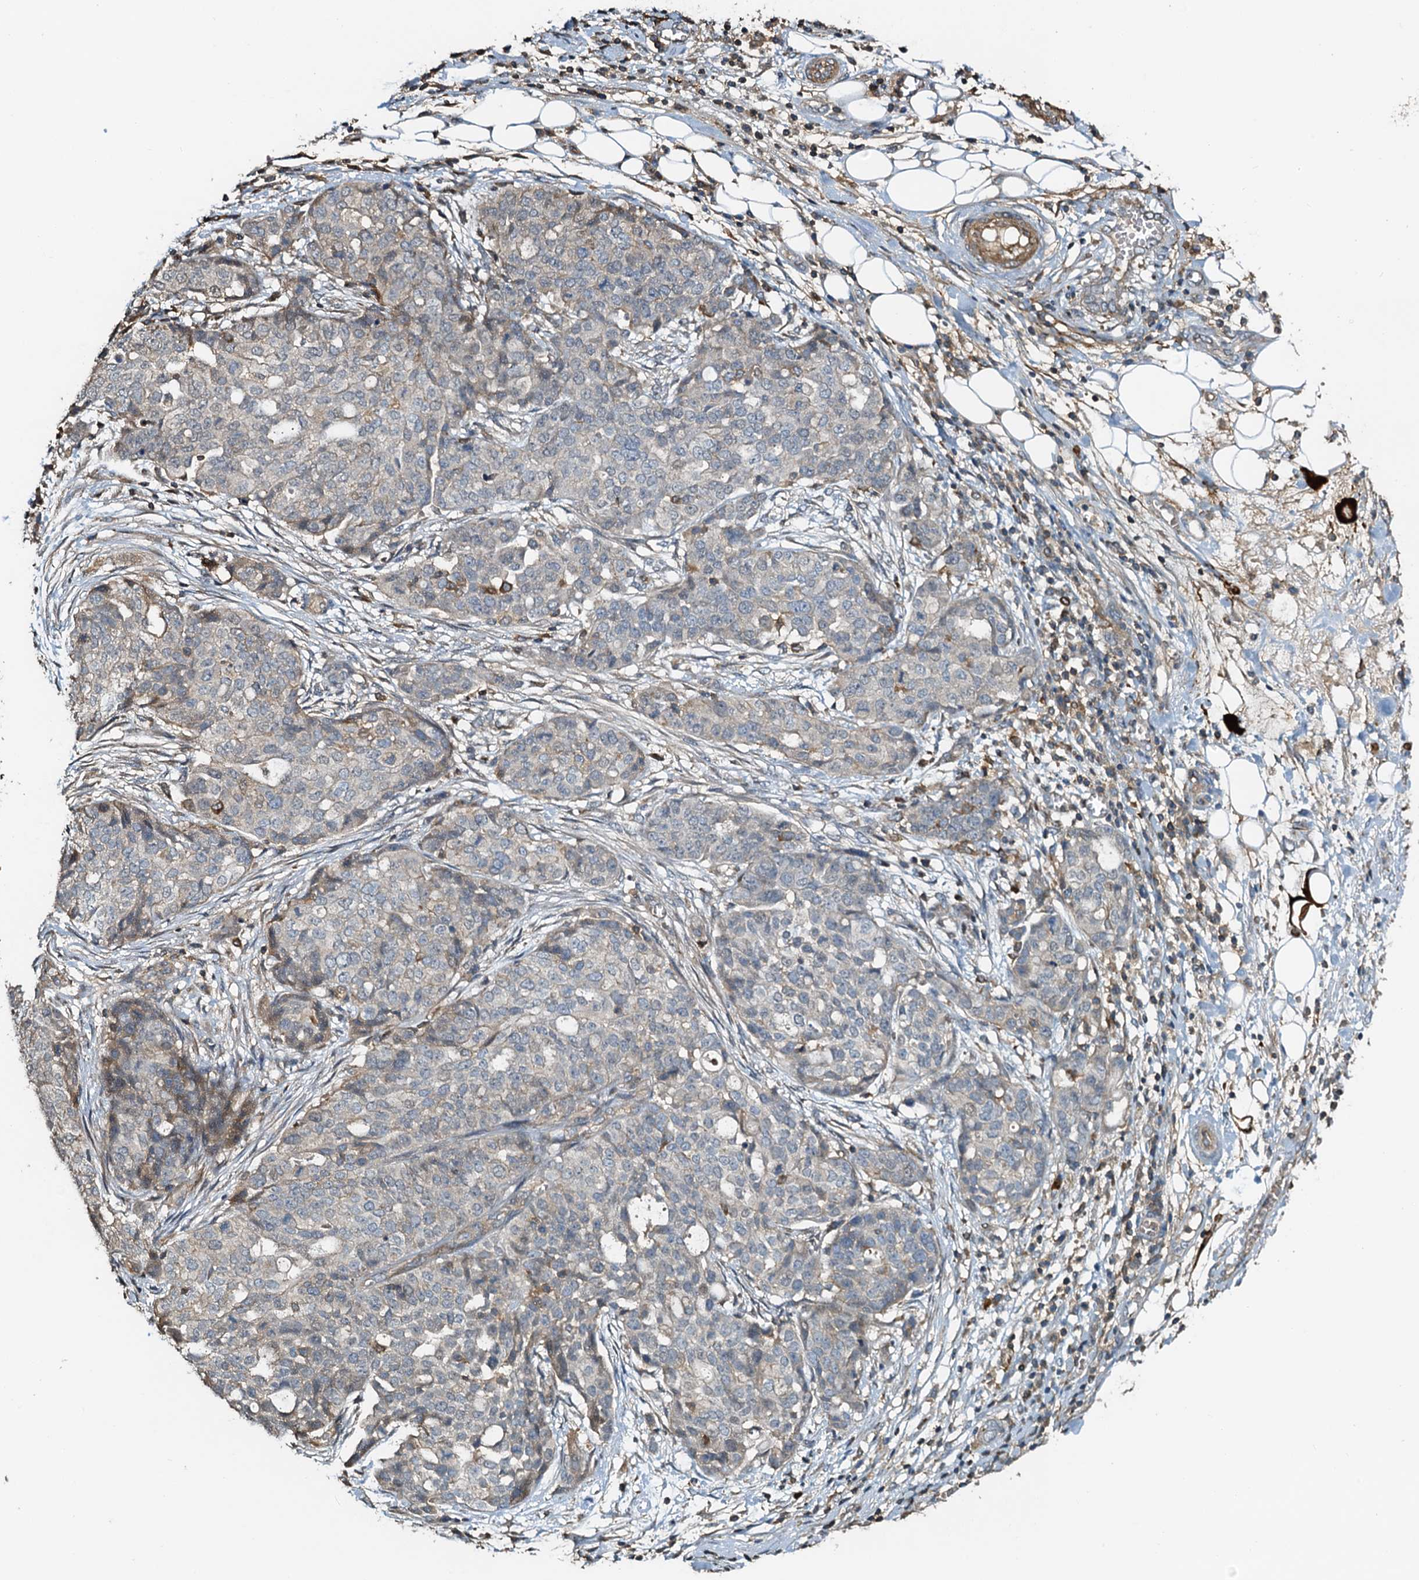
{"staining": {"intensity": "negative", "quantity": "none", "location": "none"}, "tissue": "ovarian cancer", "cell_type": "Tumor cells", "image_type": "cancer", "snomed": [{"axis": "morphology", "description": "Cystadenocarcinoma, serous, NOS"}, {"axis": "topography", "description": "Soft tissue"}, {"axis": "topography", "description": "Ovary"}], "caption": "Tumor cells show no significant positivity in ovarian cancer. (Immunohistochemistry, brightfield microscopy, high magnification).", "gene": "DUOXA1", "patient": {"sex": "female", "age": 57}}